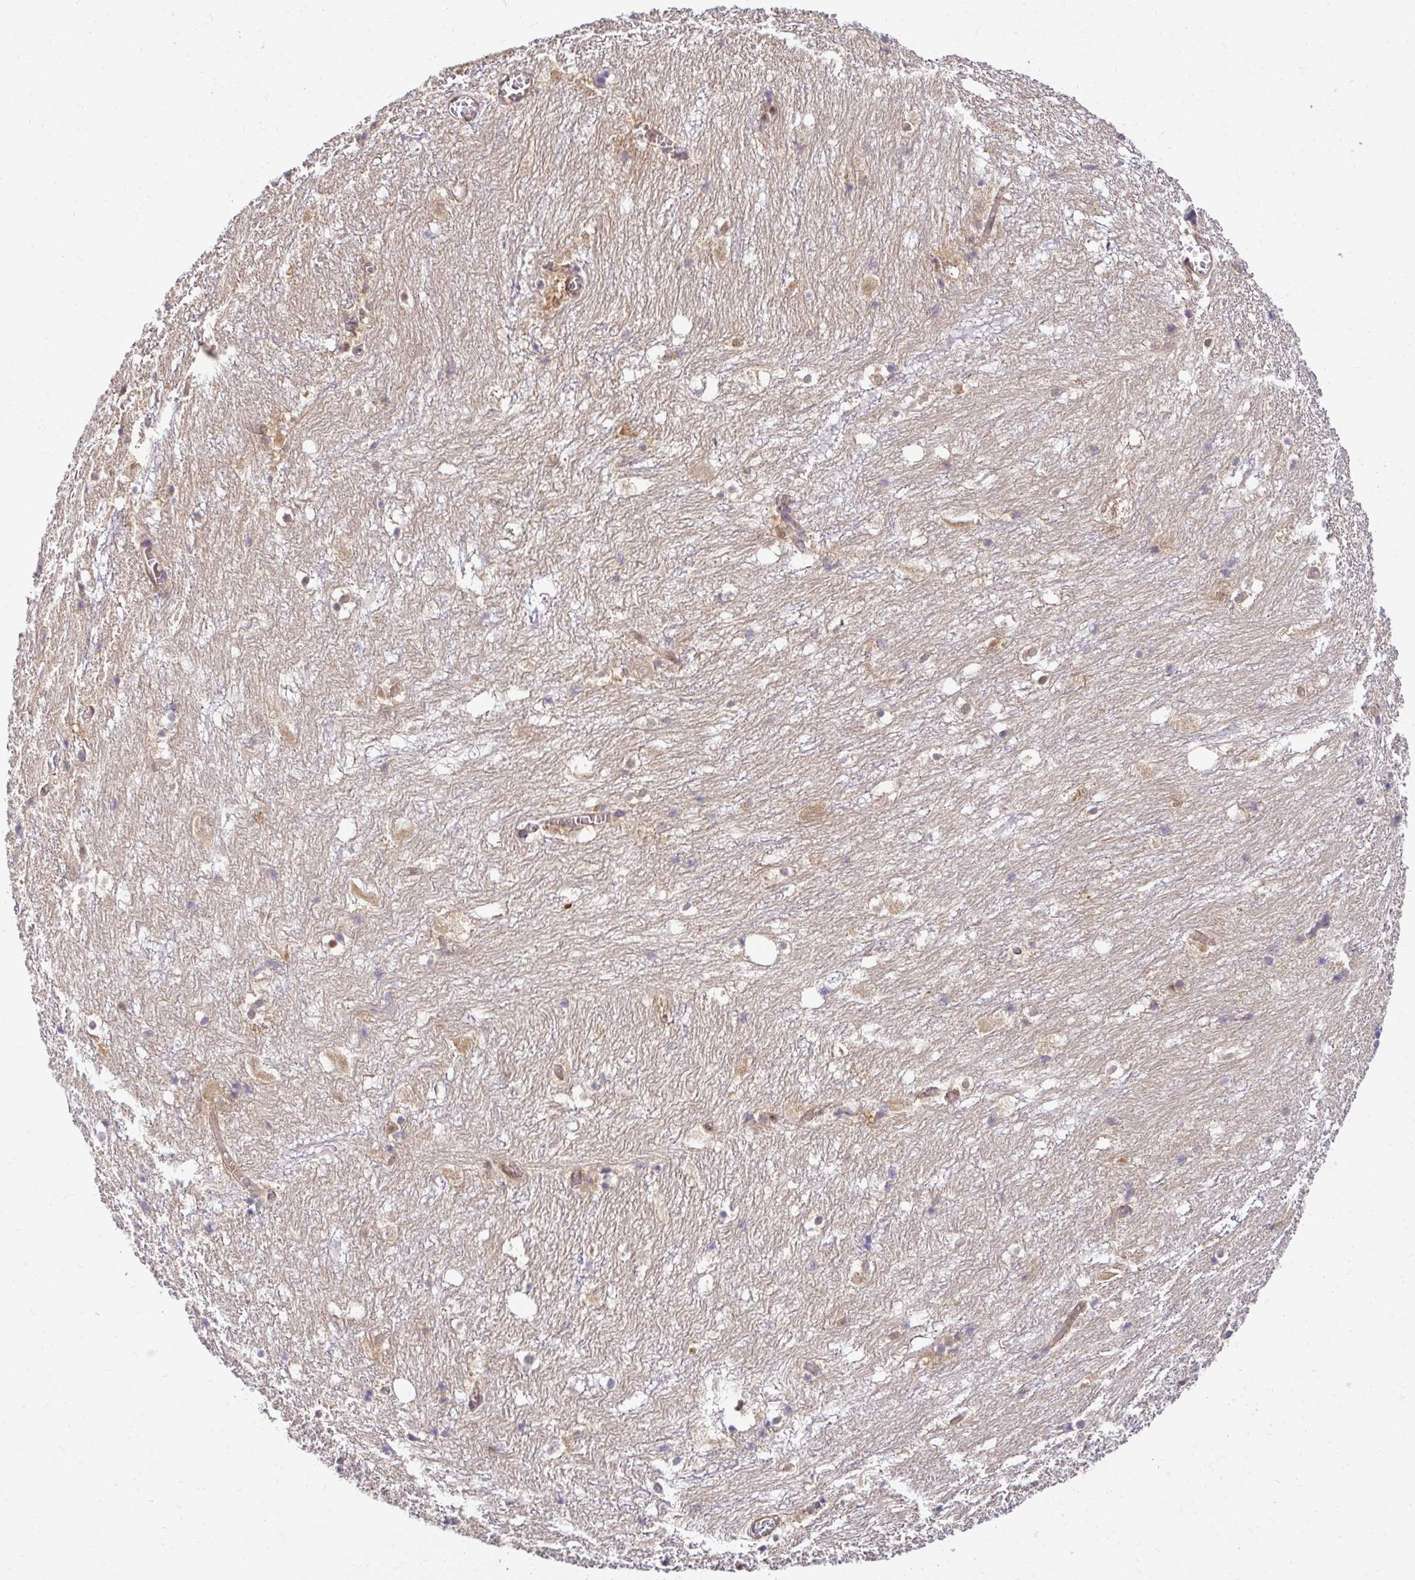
{"staining": {"intensity": "negative", "quantity": "none", "location": "none"}, "tissue": "hippocampus", "cell_type": "Glial cells", "image_type": "normal", "snomed": [{"axis": "morphology", "description": "Normal tissue, NOS"}, {"axis": "topography", "description": "Hippocampus"}], "caption": "Histopathology image shows no significant protein staining in glial cells of normal hippocampus. Nuclei are stained in blue.", "gene": "PSMA4", "patient": {"sex": "female", "age": 52}}